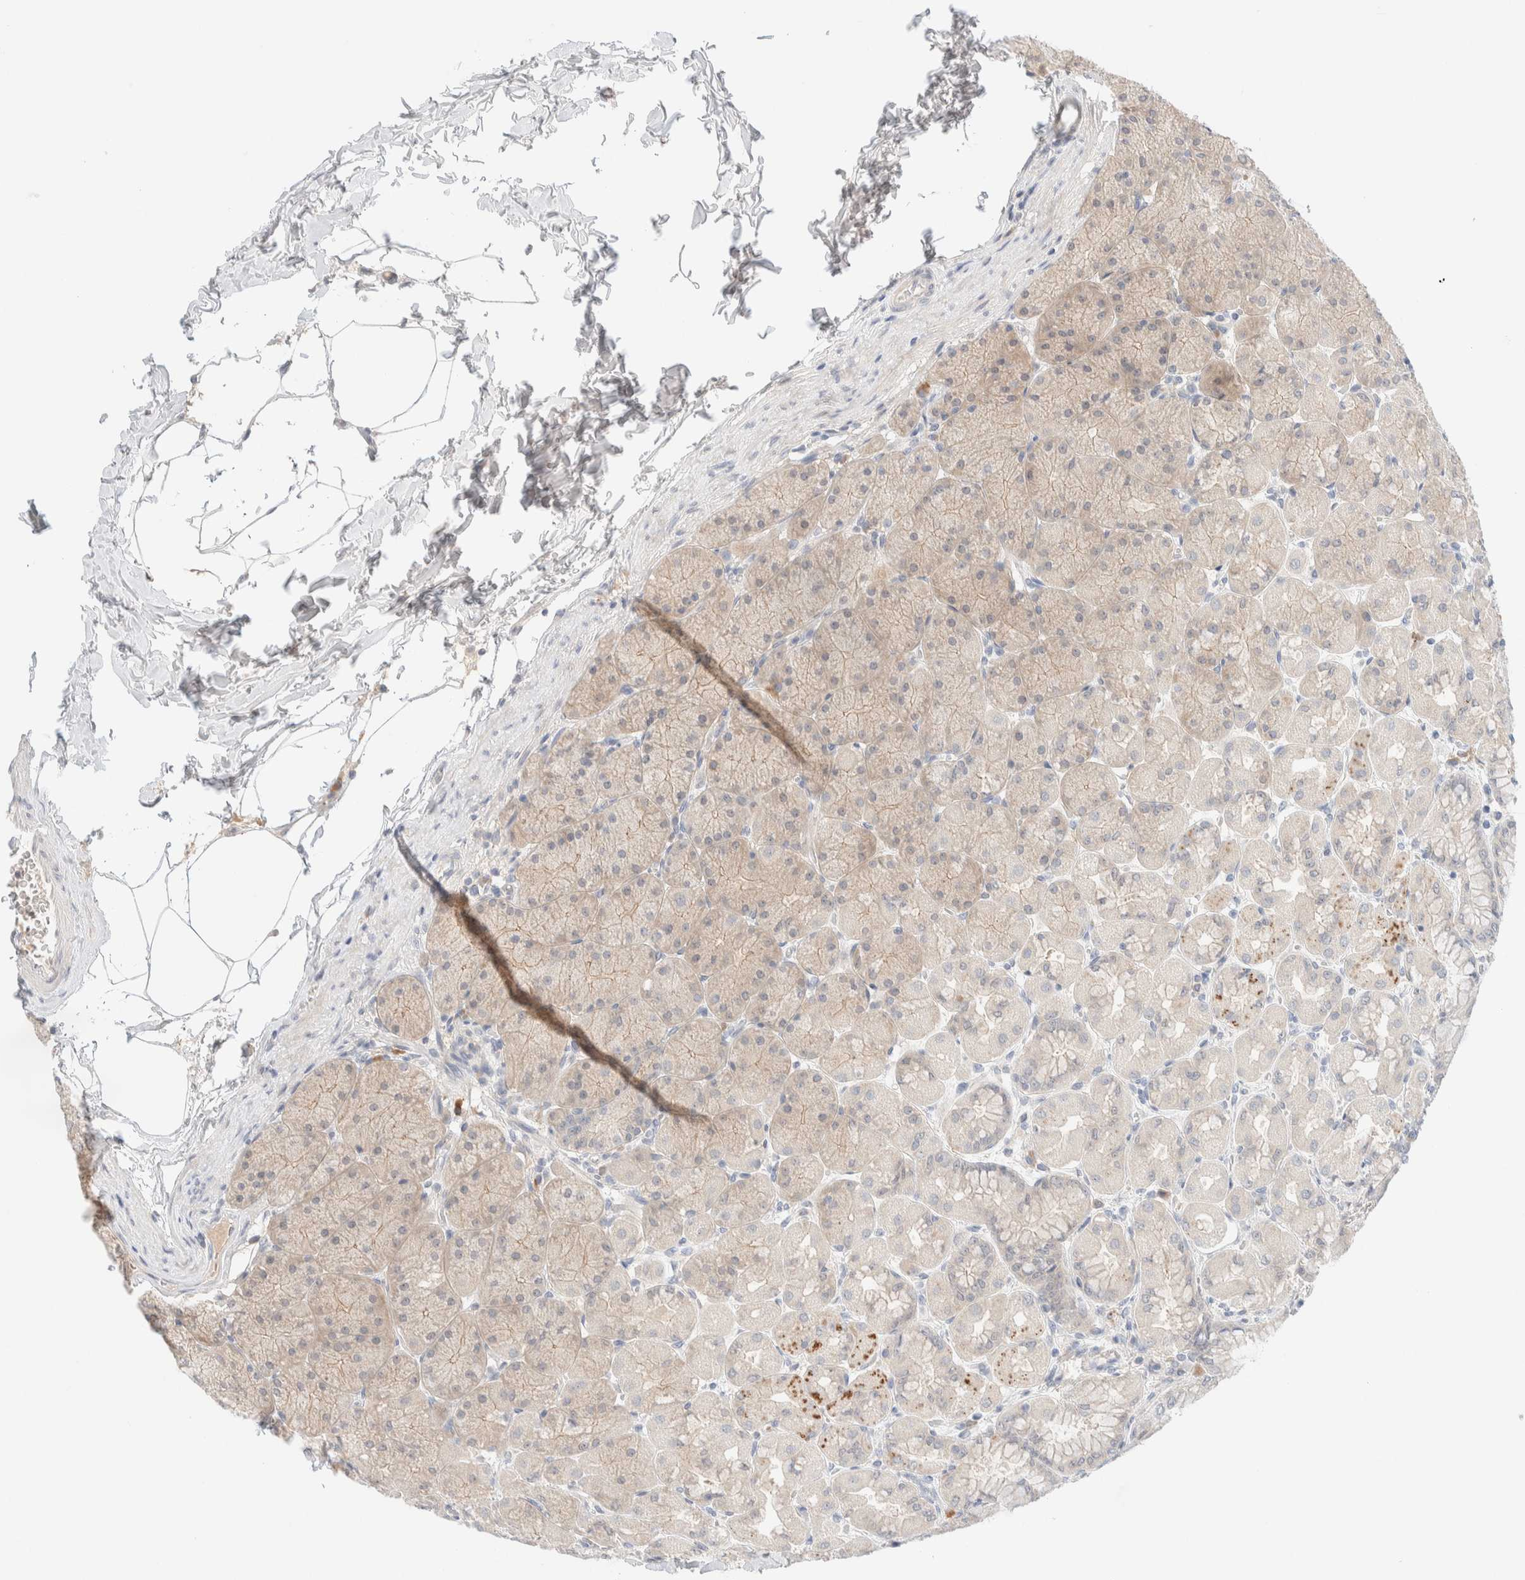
{"staining": {"intensity": "weak", "quantity": "25%-75%", "location": "cytoplasmic/membranous"}, "tissue": "stomach", "cell_type": "Glandular cells", "image_type": "normal", "snomed": [{"axis": "morphology", "description": "Normal tissue, NOS"}, {"axis": "topography", "description": "Stomach, upper"}], "caption": "DAB (3,3'-diaminobenzidine) immunohistochemical staining of unremarkable stomach displays weak cytoplasmic/membranous protein staining in approximately 25%-75% of glandular cells. The staining is performed using DAB (3,3'-diaminobenzidine) brown chromogen to label protein expression. The nuclei are counter-stained blue using hematoxylin.", "gene": "CHKA", "patient": {"sex": "female", "age": 56}}